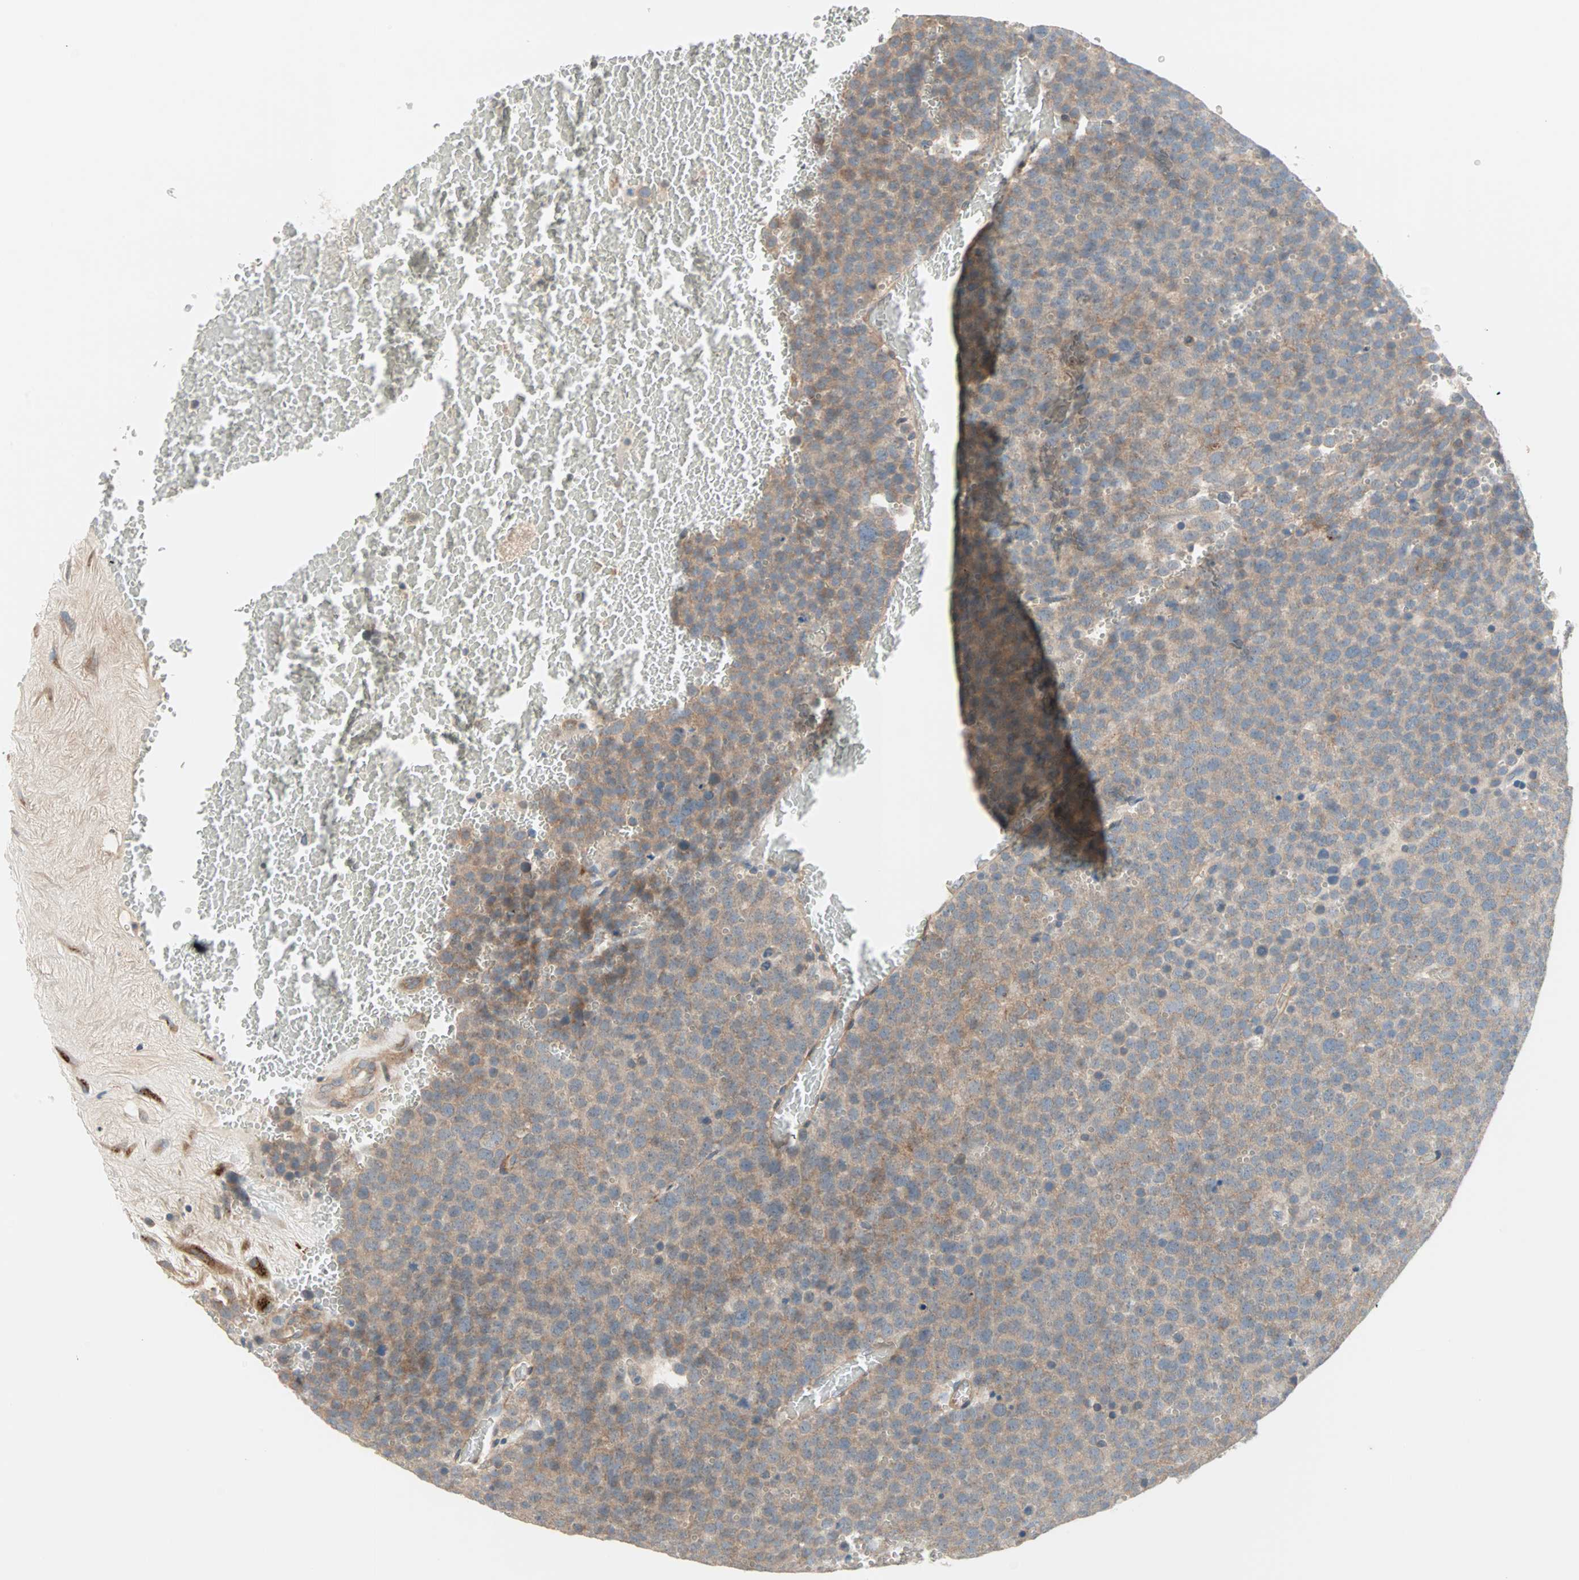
{"staining": {"intensity": "weak", "quantity": "25%-75%", "location": "cytoplasmic/membranous"}, "tissue": "testis cancer", "cell_type": "Tumor cells", "image_type": "cancer", "snomed": [{"axis": "morphology", "description": "Seminoma, NOS"}, {"axis": "topography", "description": "Testis"}], "caption": "Testis cancer (seminoma) stained with DAB (3,3'-diaminobenzidine) immunohistochemistry (IHC) demonstrates low levels of weak cytoplasmic/membranous positivity in approximately 25%-75% of tumor cells. (DAB (3,3'-diaminobenzidine) = brown stain, brightfield microscopy at high magnification).", "gene": "PDE8A", "patient": {"sex": "male", "age": 71}}